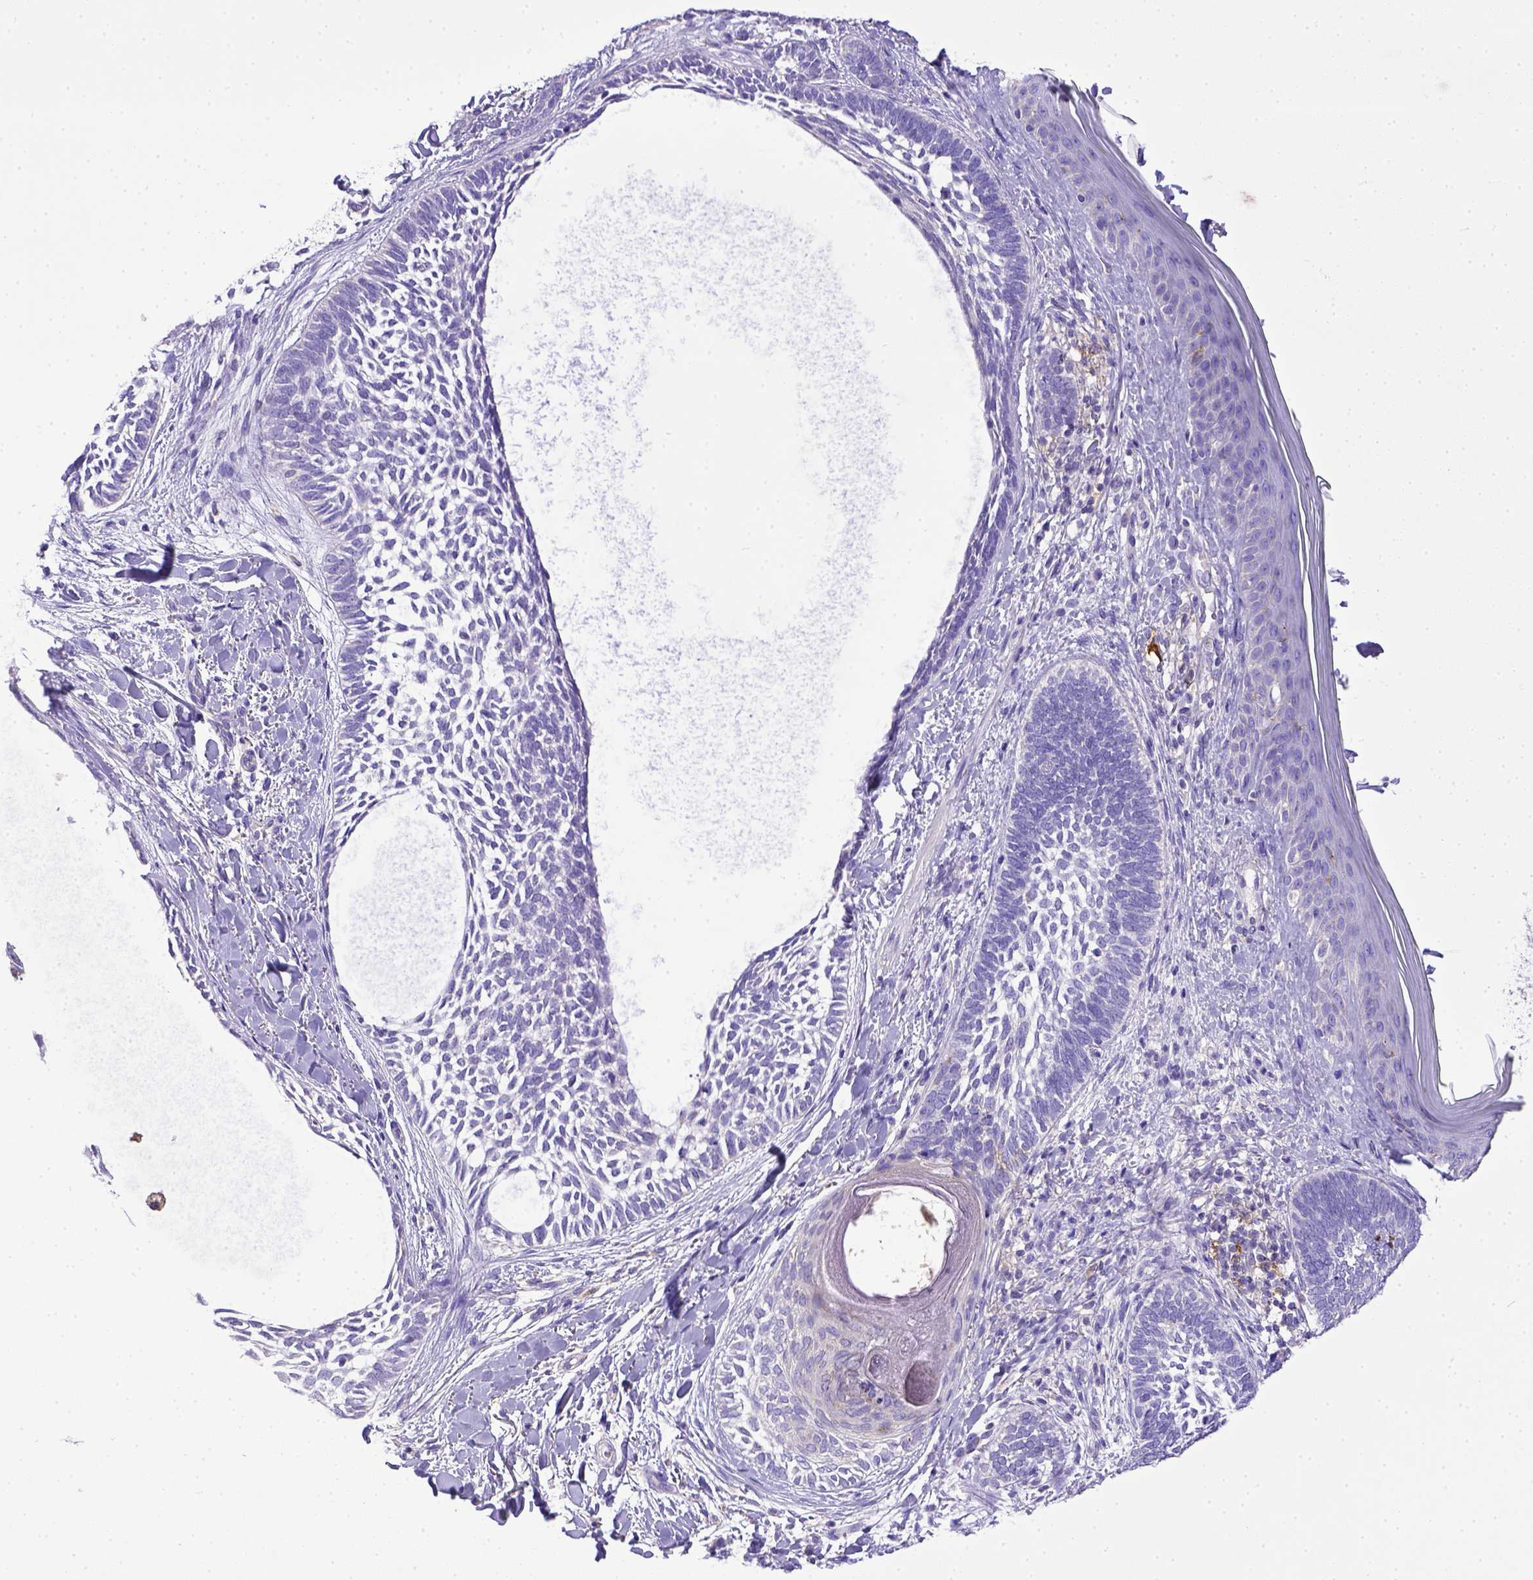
{"staining": {"intensity": "negative", "quantity": "none", "location": "none"}, "tissue": "skin cancer", "cell_type": "Tumor cells", "image_type": "cancer", "snomed": [{"axis": "morphology", "description": "Normal tissue, NOS"}, {"axis": "morphology", "description": "Basal cell carcinoma"}, {"axis": "topography", "description": "Skin"}], "caption": "Tumor cells are negative for protein expression in human skin cancer (basal cell carcinoma).", "gene": "CD40", "patient": {"sex": "male", "age": 46}}